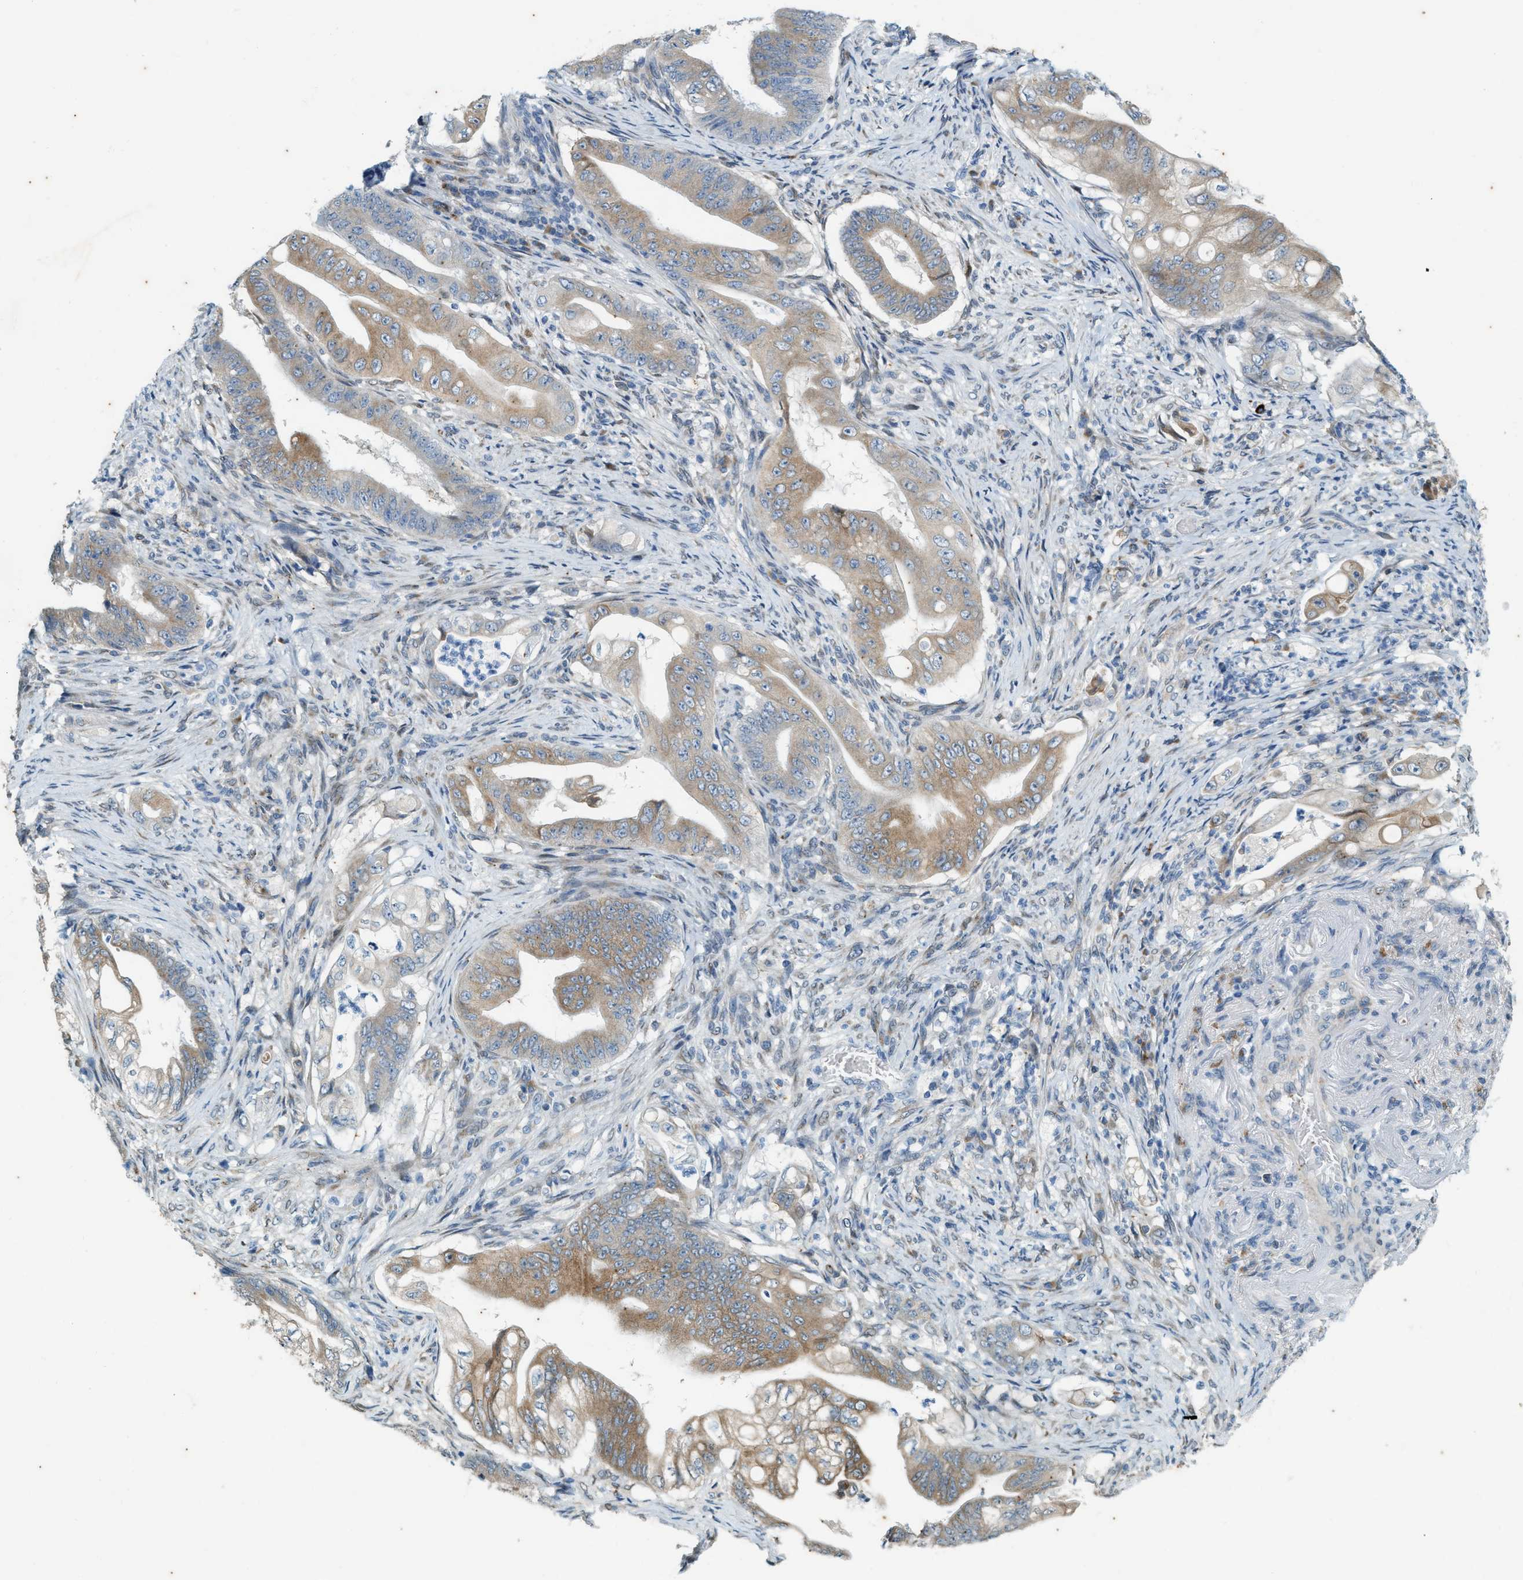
{"staining": {"intensity": "moderate", "quantity": "25%-75%", "location": "cytoplasmic/membranous"}, "tissue": "stomach cancer", "cell_type": "Tumor cells", "image_type": "cancer", "snomed": [{"axis": "morphology", "description": "Adenocarcinoma, NOS"}, {"axis": "topography", "description": "Stomach"}], "caption": "Adenocarcinoma (stomach) stained with DAB immunohistochemistry (IHC) exhibits medium levels of moderate cytoplasmic/membranous expression in about 25%-75% of tumor cells.", "gene": "CHPF2", "patient": {"sex": "female", "age": 73}}